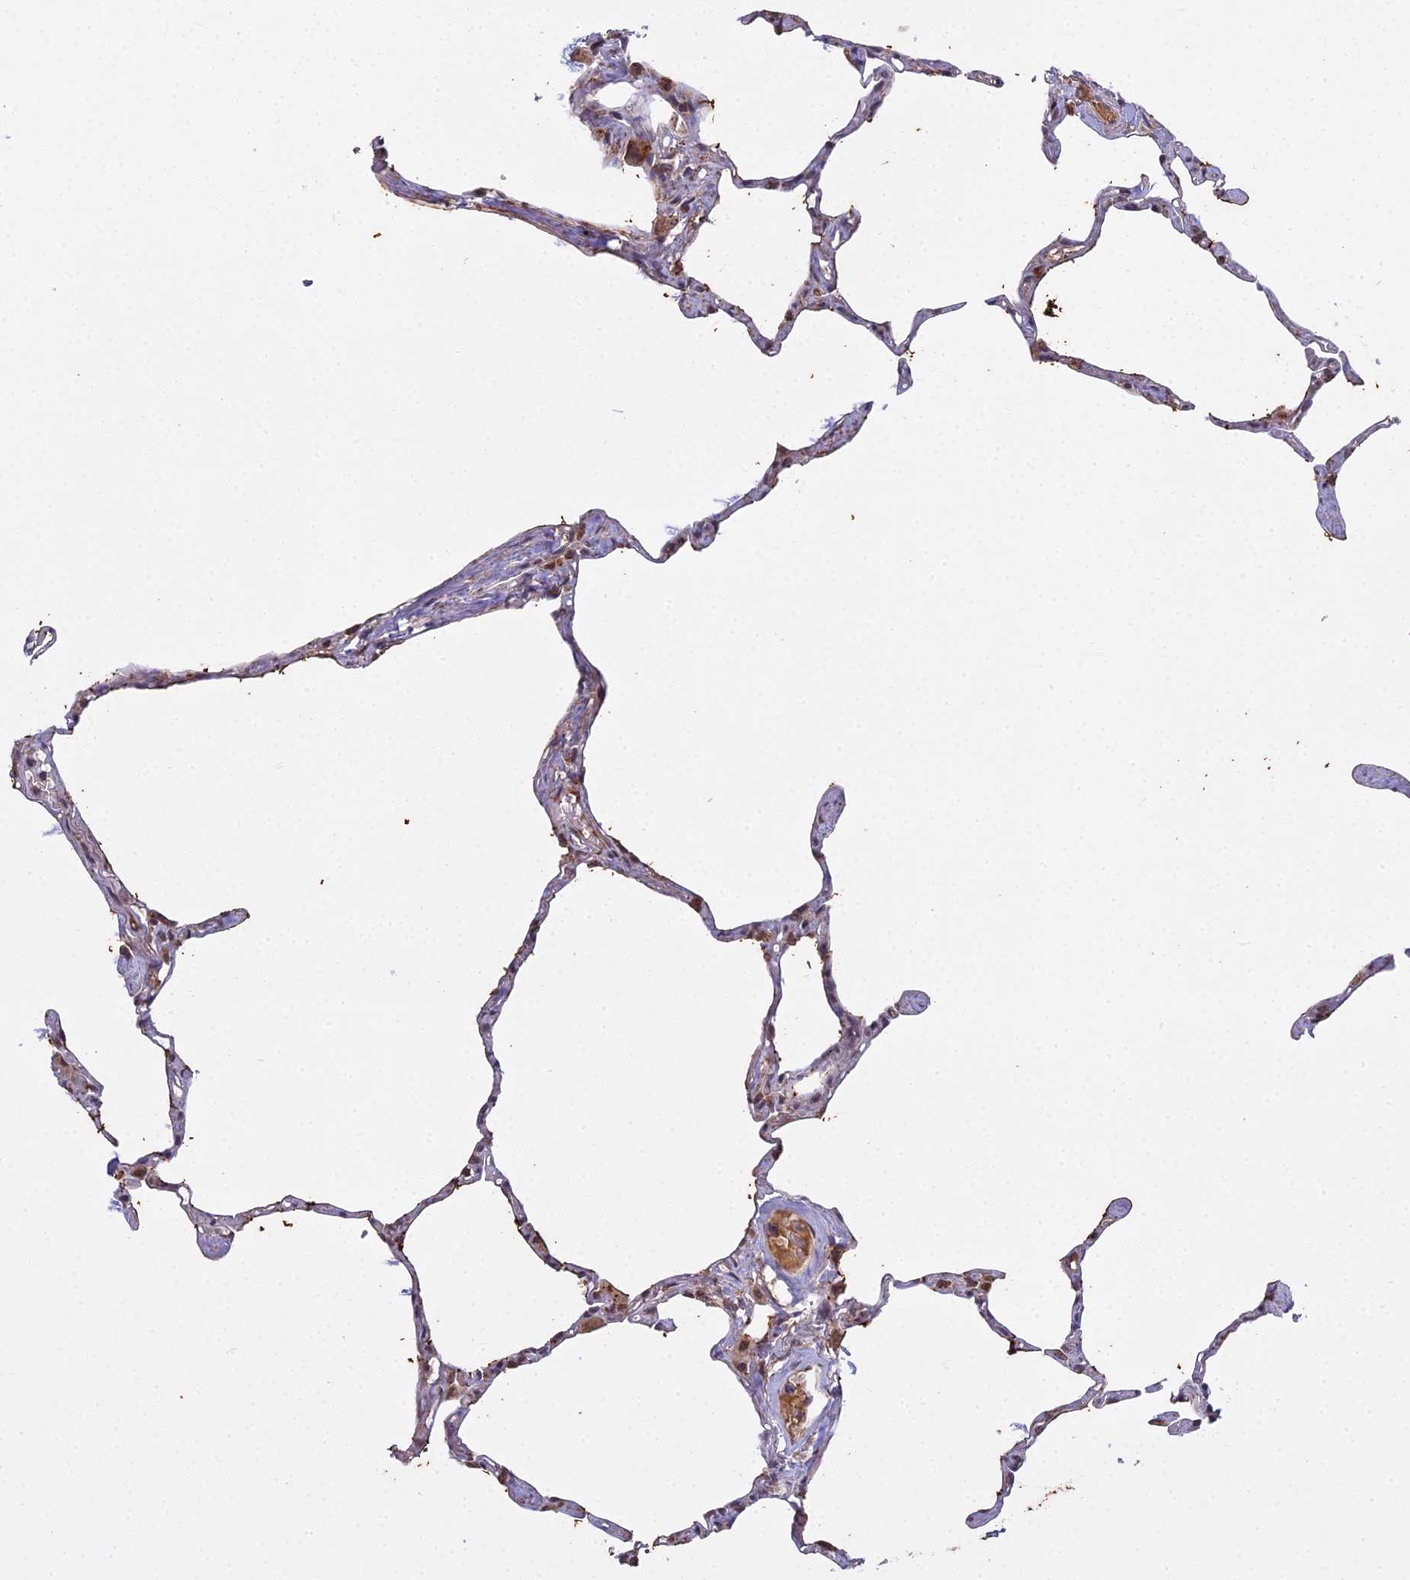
{"staining": {"intensity": "moderate", "quantity": "25%-75%", "location": "cytoplasmic/membranous,nuclear"}, "tissue": "lung", "cell_type": "Alveolar cells", "image_type": "normal", "snomed": [{"axis": "morphology", "description": "Normal tissue, NOS"}, {"axis": "topography", "description": "Lung"}], "caption": "High-power microscopy captured an IHC image of normal lung, revealing moderate cytoplasmic/membranous,nuclear positivity in about 25%-75% of alveolar cells.", "gene": "MEOX1", "patient": {"sex": "male", "age": 65}}